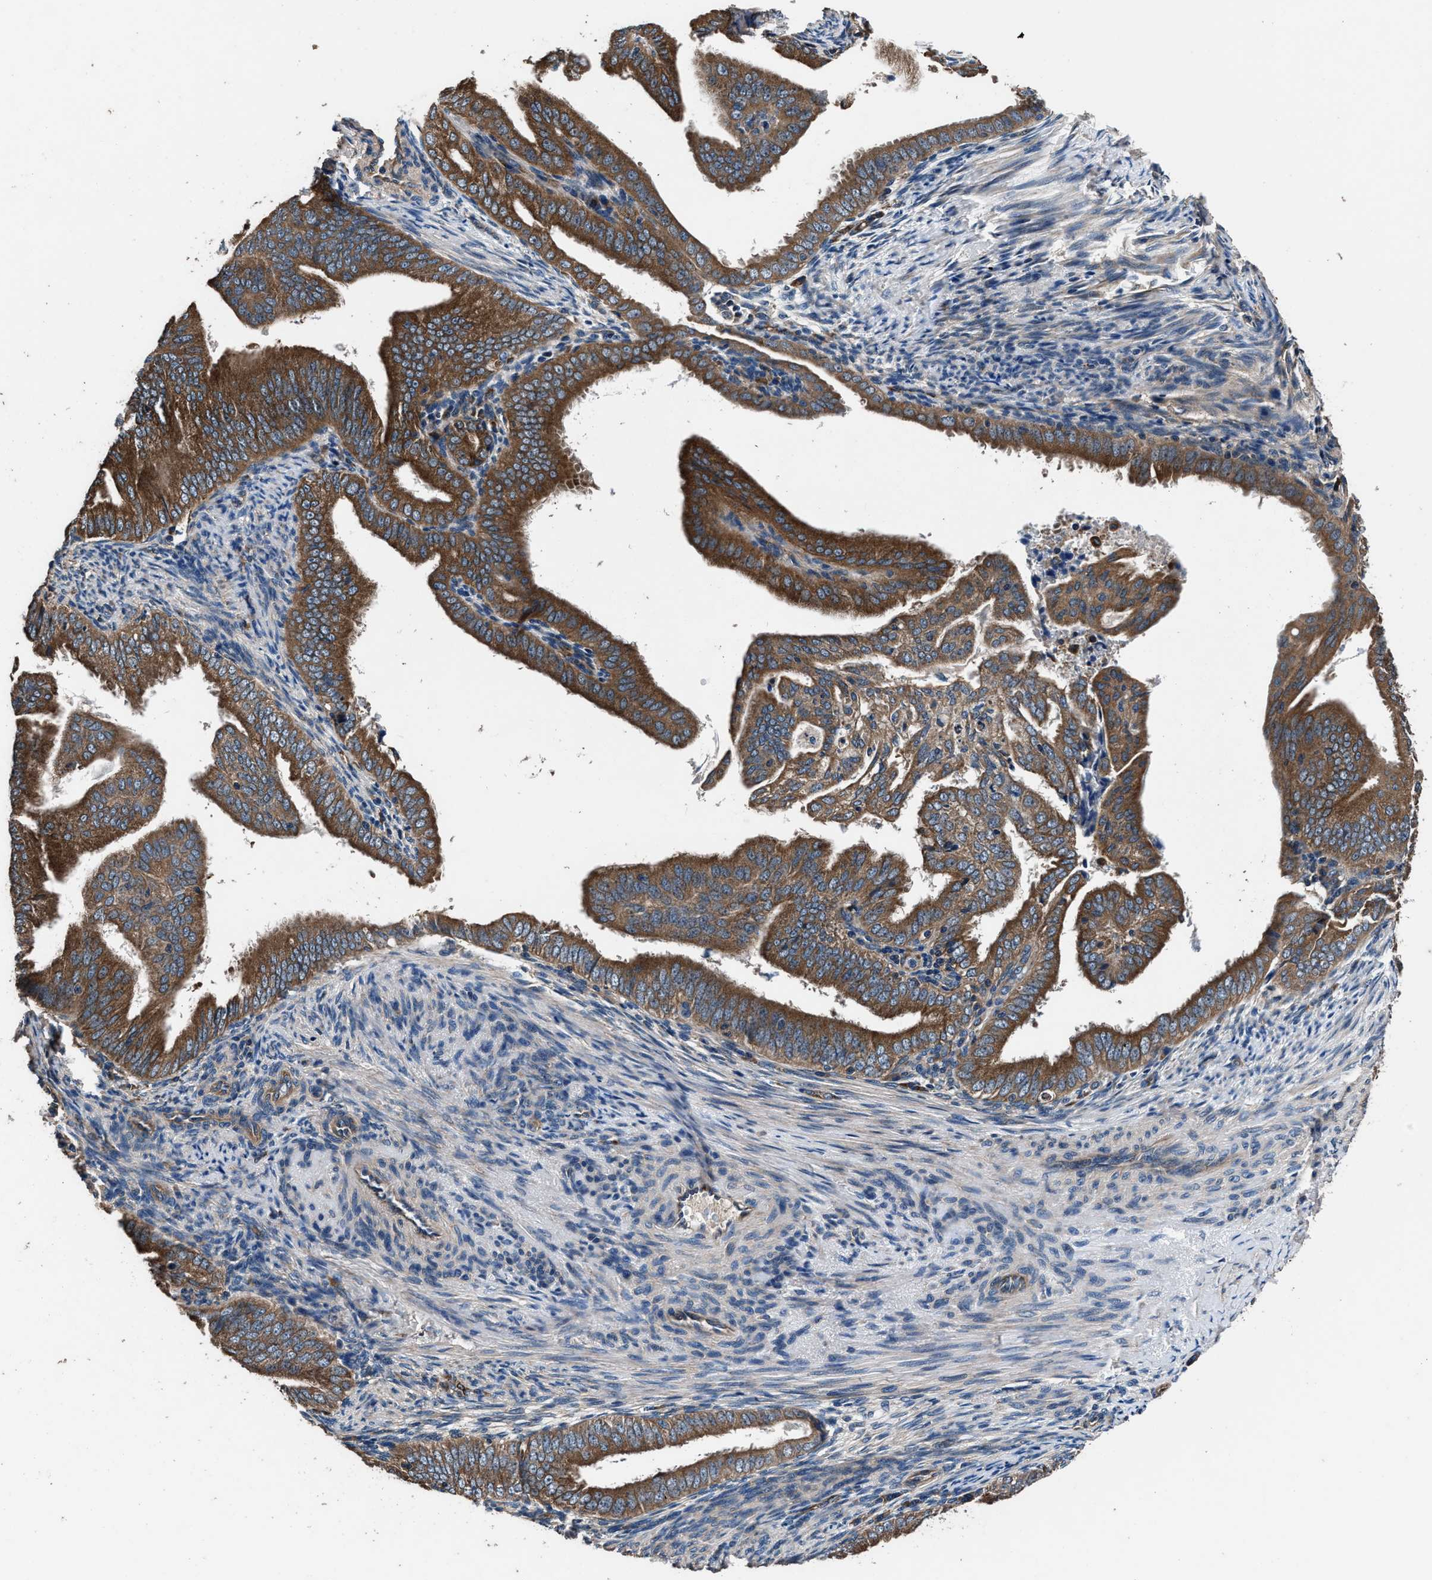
{"staining": {"intensity": "strong", "quantity": ">75%", "location": "cytoplasmic/membranous"}, "tissue": "endometrial cancer", "cell_type": "Tumor cells", "image_type": "cancer", "snomed": [{"axis": "morphology", "description": "Adenocarcinoma, NOS"}, {"axis": "topography", "description": "Endometrium"}], "caption": "Adenocarcinoma (endometrial) tissue demonstrates strong cytoplasmic/membranous positivity in about >75% of tumor cells, visualized by immunohistochemistry.", "gene": "DHRS7B", "patient": {"sex": "female", "age": 58}}